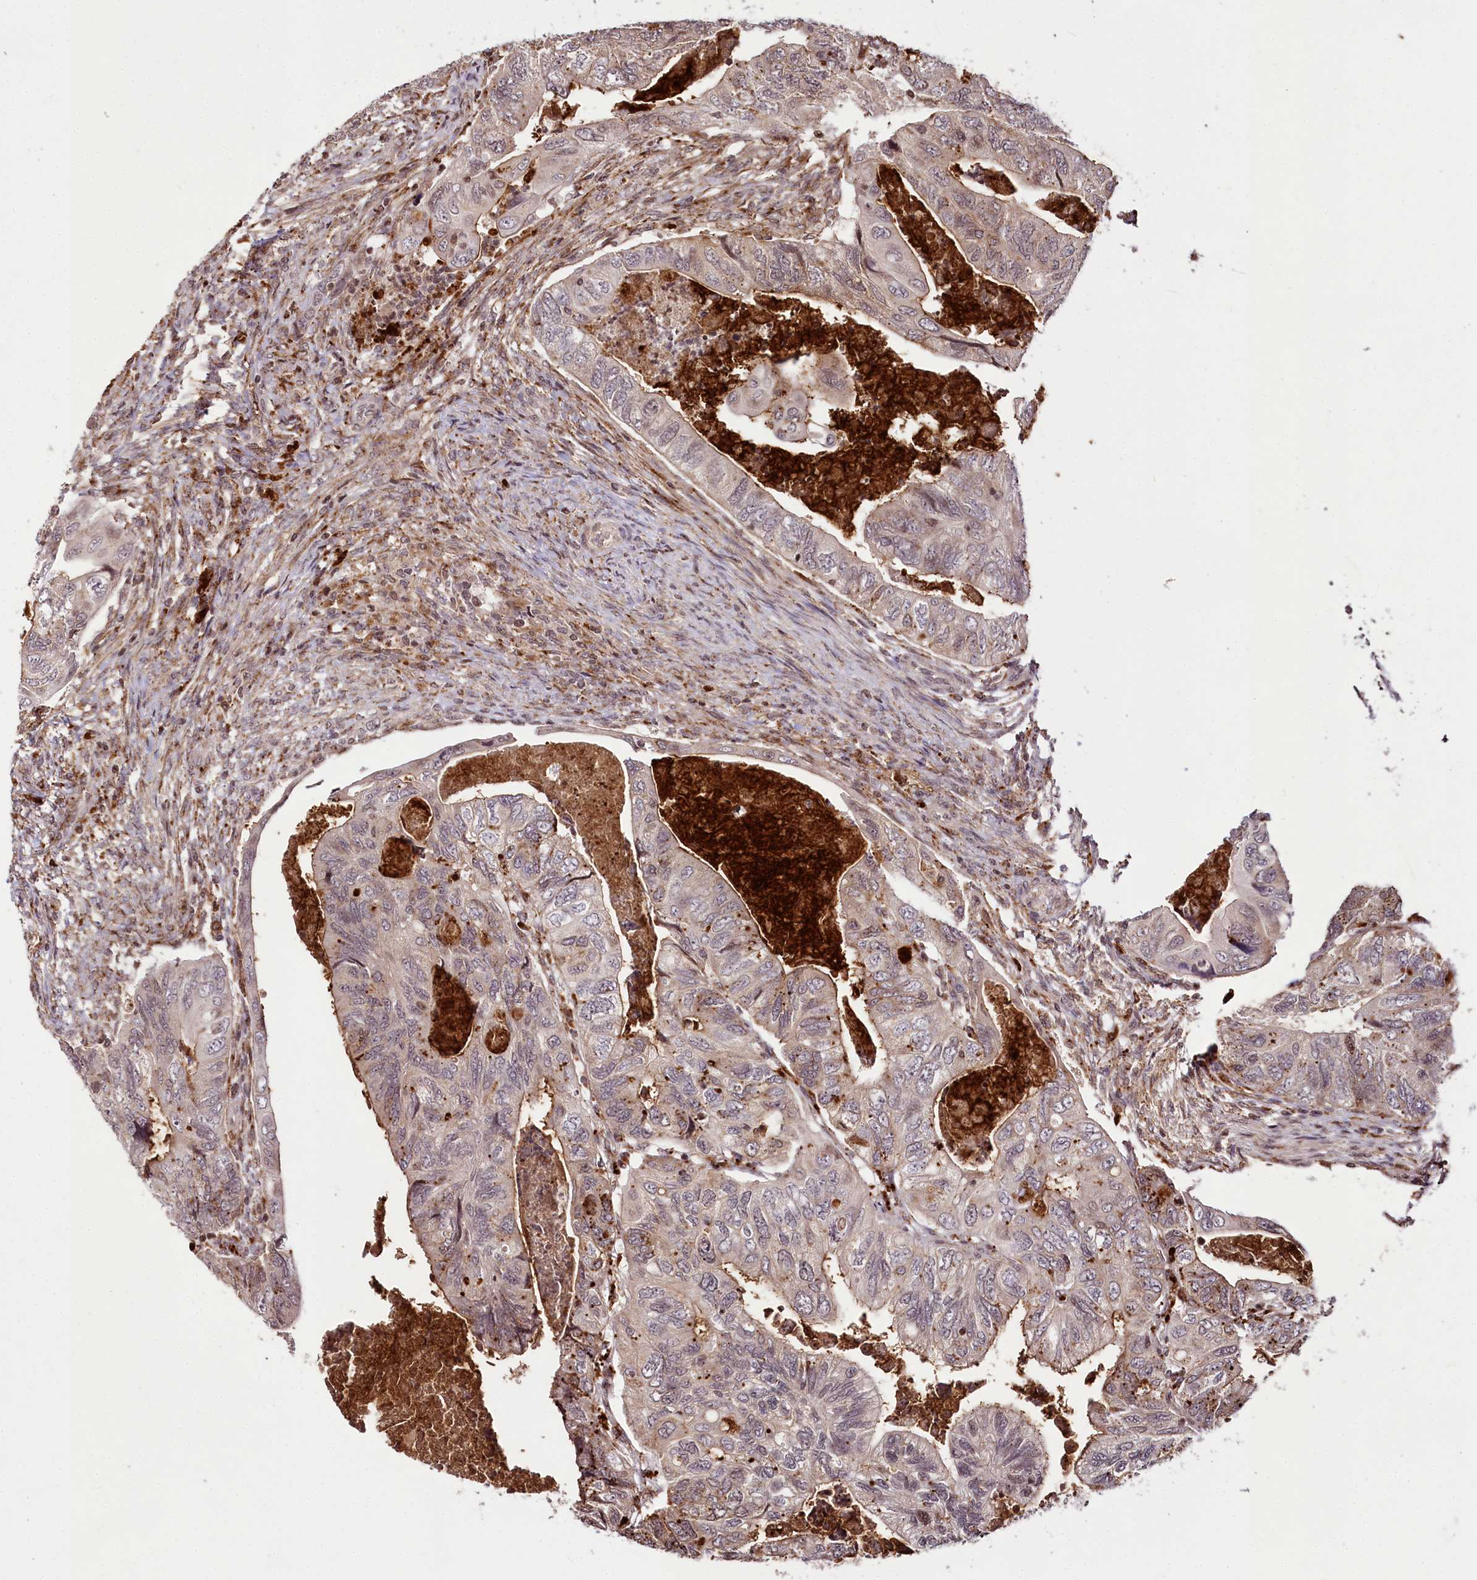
{"staining": {"intensity": "weak", "quantity": ">75%", "location": "cytoplasmic/membranous"}, "tissue": "colorectal cancer", "cell_type": "Tumor cells", "image_type": "cancer", "snomed": [{"axis": "morphology", "description": "Adenocarcinoma, NOS"}, {"axis": "topography", "description": "Rectum"}], "caption": "A low amount of weak cytoplasmic/membranous staining is appreciated in approximately >75% of tumor cells in colorectal cancer tissue. (Brightfield microscopy of DAB IHC at high magnification).", "gene": "HOXC8", "patient": {"sex": "male", "age": 63}}